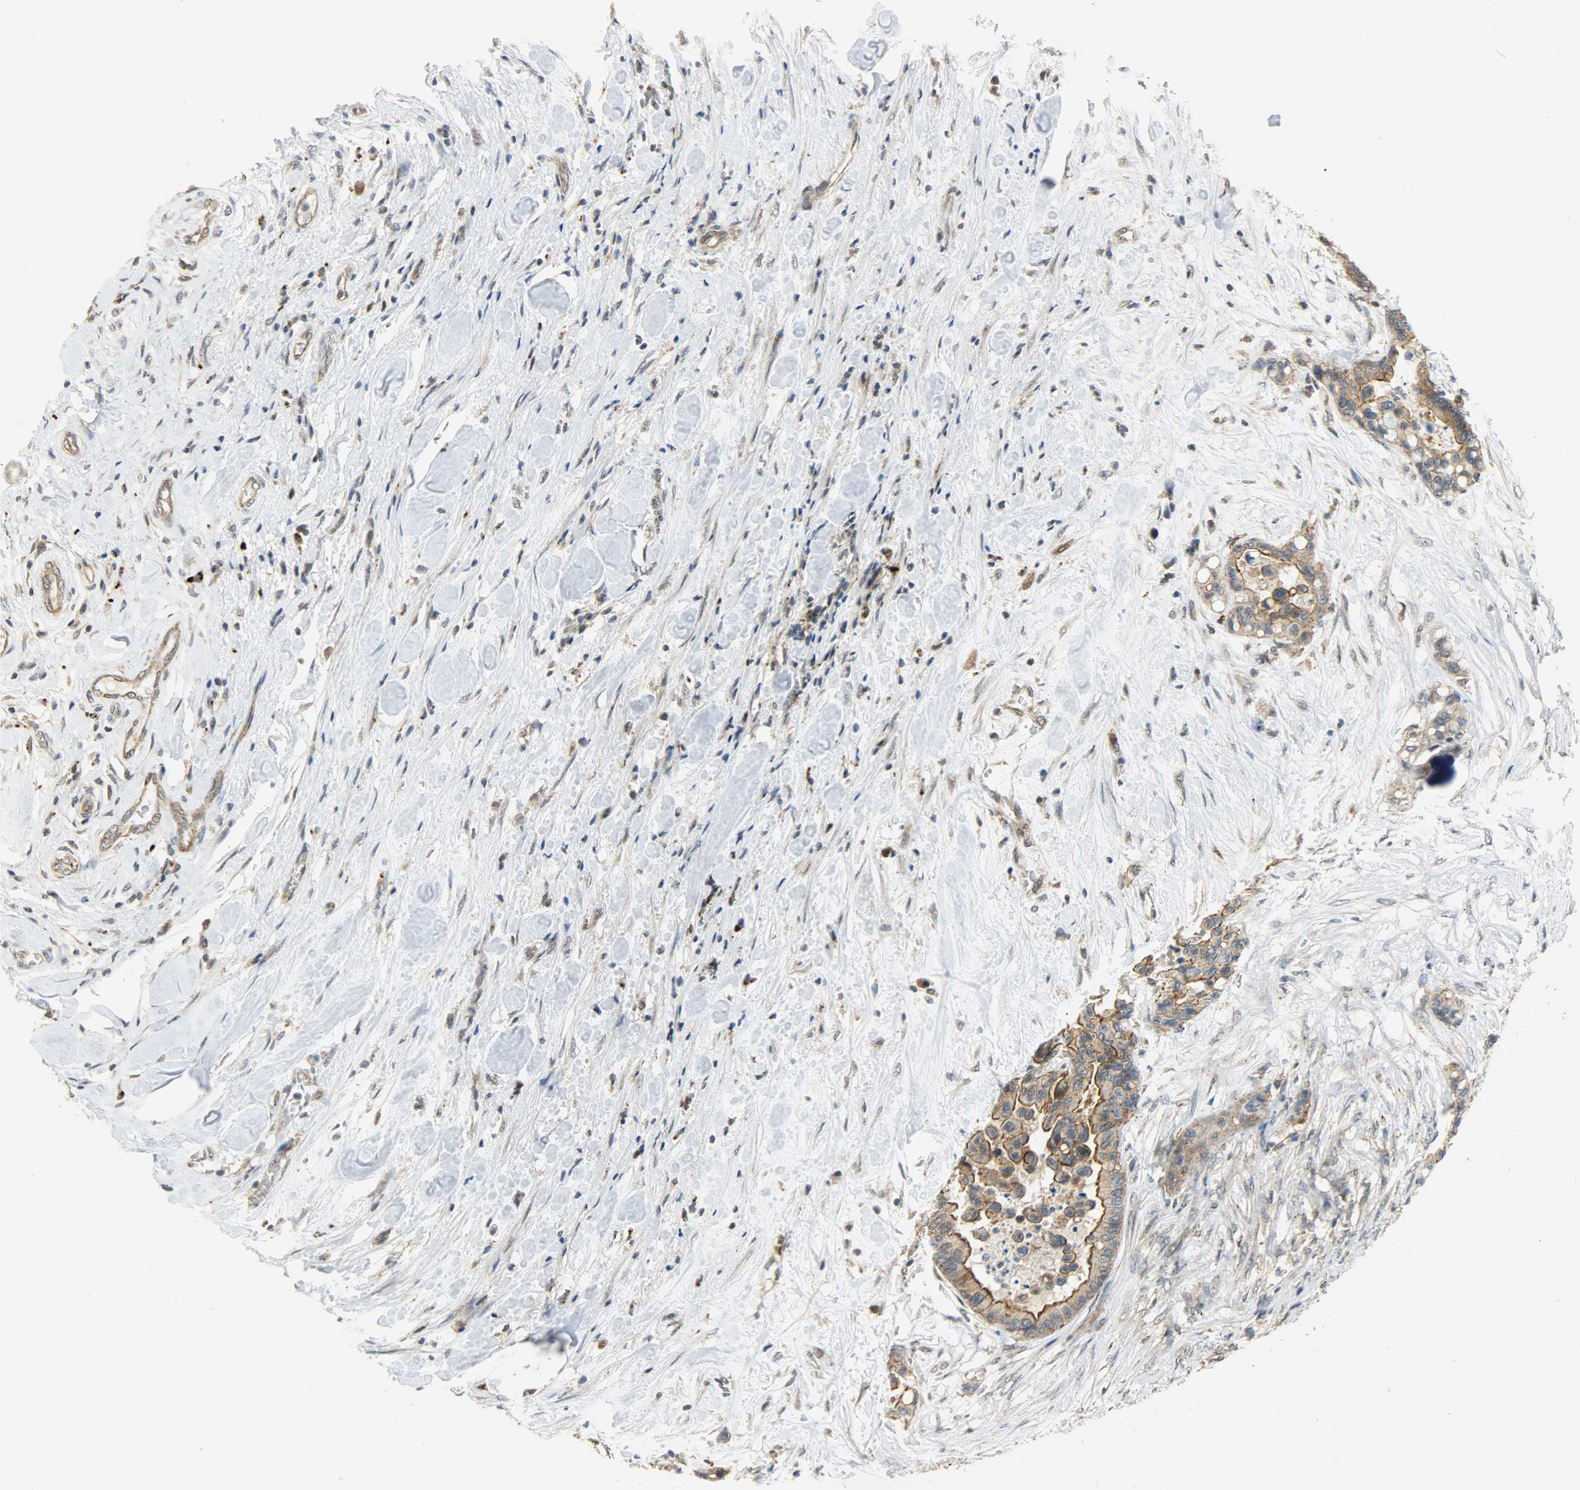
{"staining": {"intensity": "moderate", "quantity": ">75%", "location": "cytoplasmic/membranous"}, "tissue": "colorectal cancer", "cell_type": "Tumor cells", "image_type": "cancer", "snomed": [{"axis": "morphology", "description": "Adenocarcinoma, NOS"}, {"axis": "topography", "description": "Colon"}], "caption": "A medium amount of moderate cytoplasmic/membranous staining is identified in approximately >75% of tumor cells in adenocarcinoma (colorectal) tissue.", "gene": "GIT2", "patient": {"sex": "male", "age": 82}}